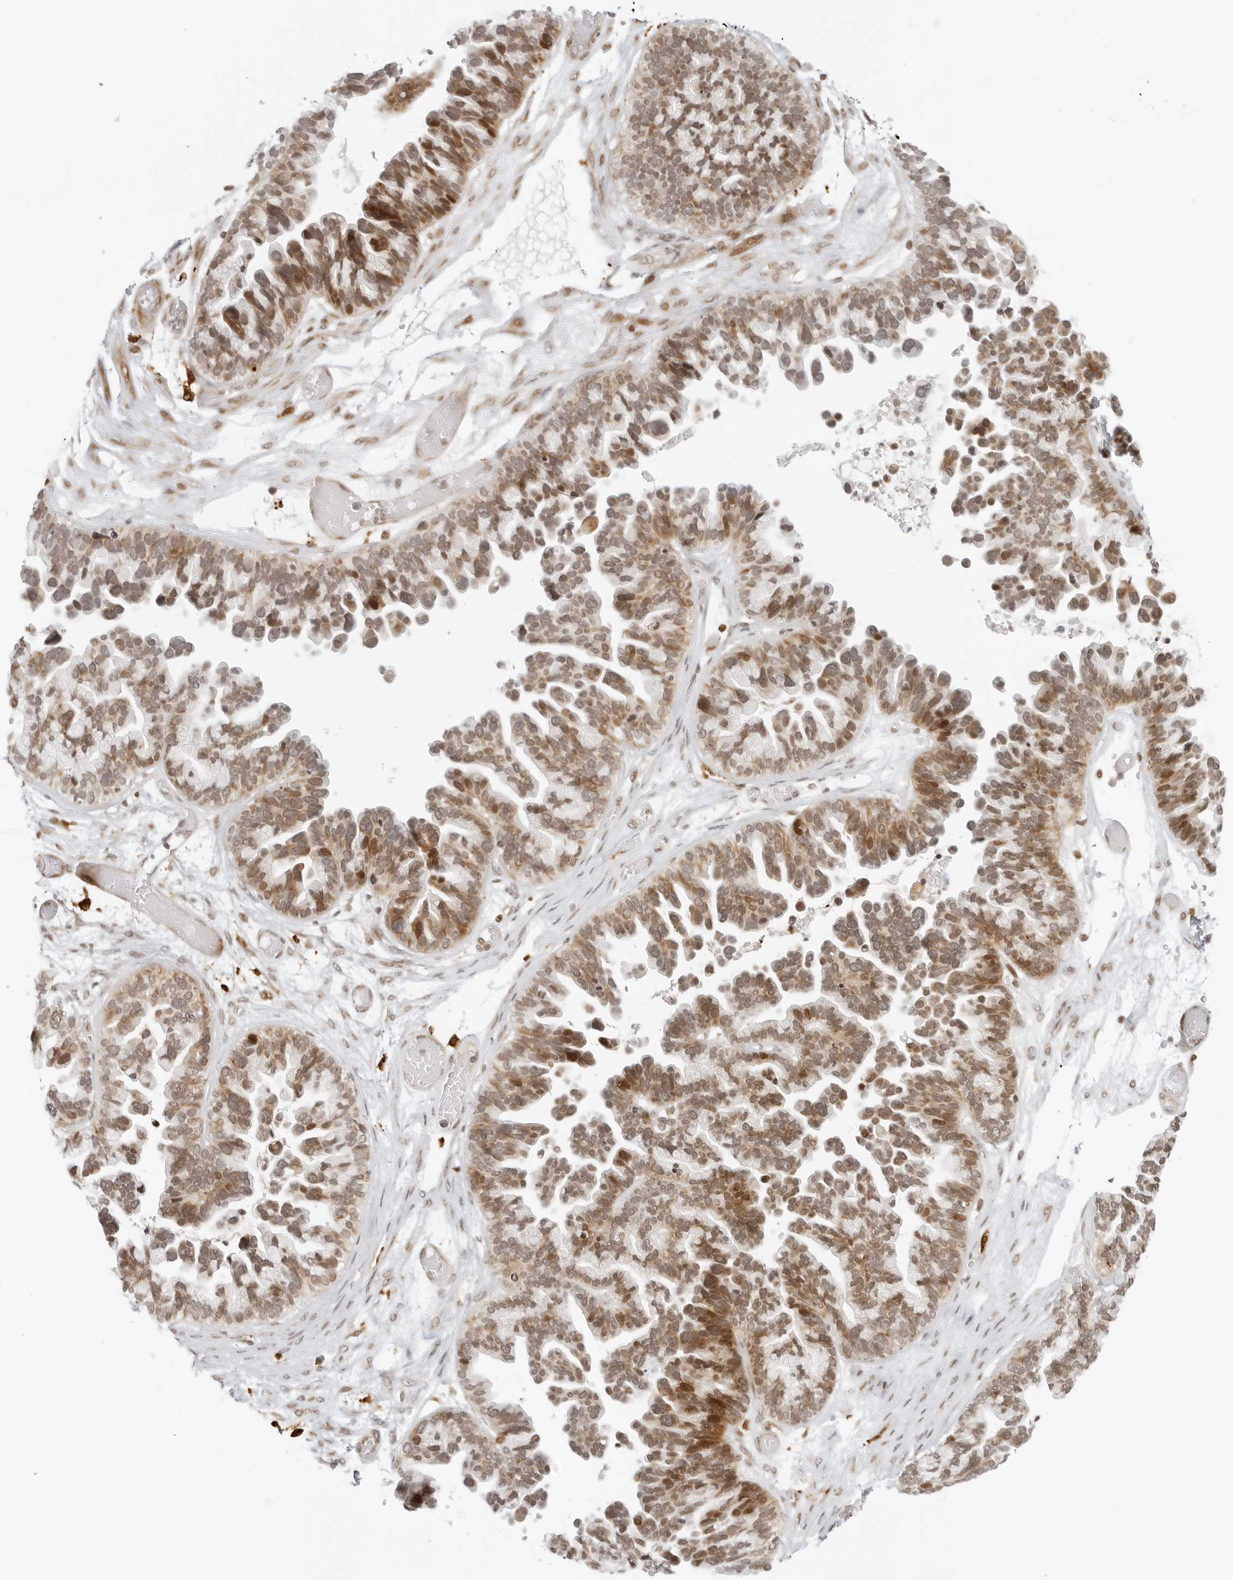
{"staining": {"intensity": "moderate", "quantity": ">75%", "location": "cytoplasmic/membranous,nuclear"}, "tissue": "ovarian cancer", "cell_type": "Tumor cells", "image_type": "cancer", "snomed": [{"axis": "morphology", "description": "Cystadenocarcinoma, serous, NOS"}, {"axis": "topography", "description": "Ovary"}], "caption": "IHC of ovarian cancer (serous cystadenocarcinoma) demonstrates medium levels of moderate cytoplasmic/membranous and nuclear staining in about >75% of tumor cells. The protein is shown in brown color, while the nuclei are stained blue.", "gene": "ZNF407", "patient": {"sex": "female", "age": 56}}